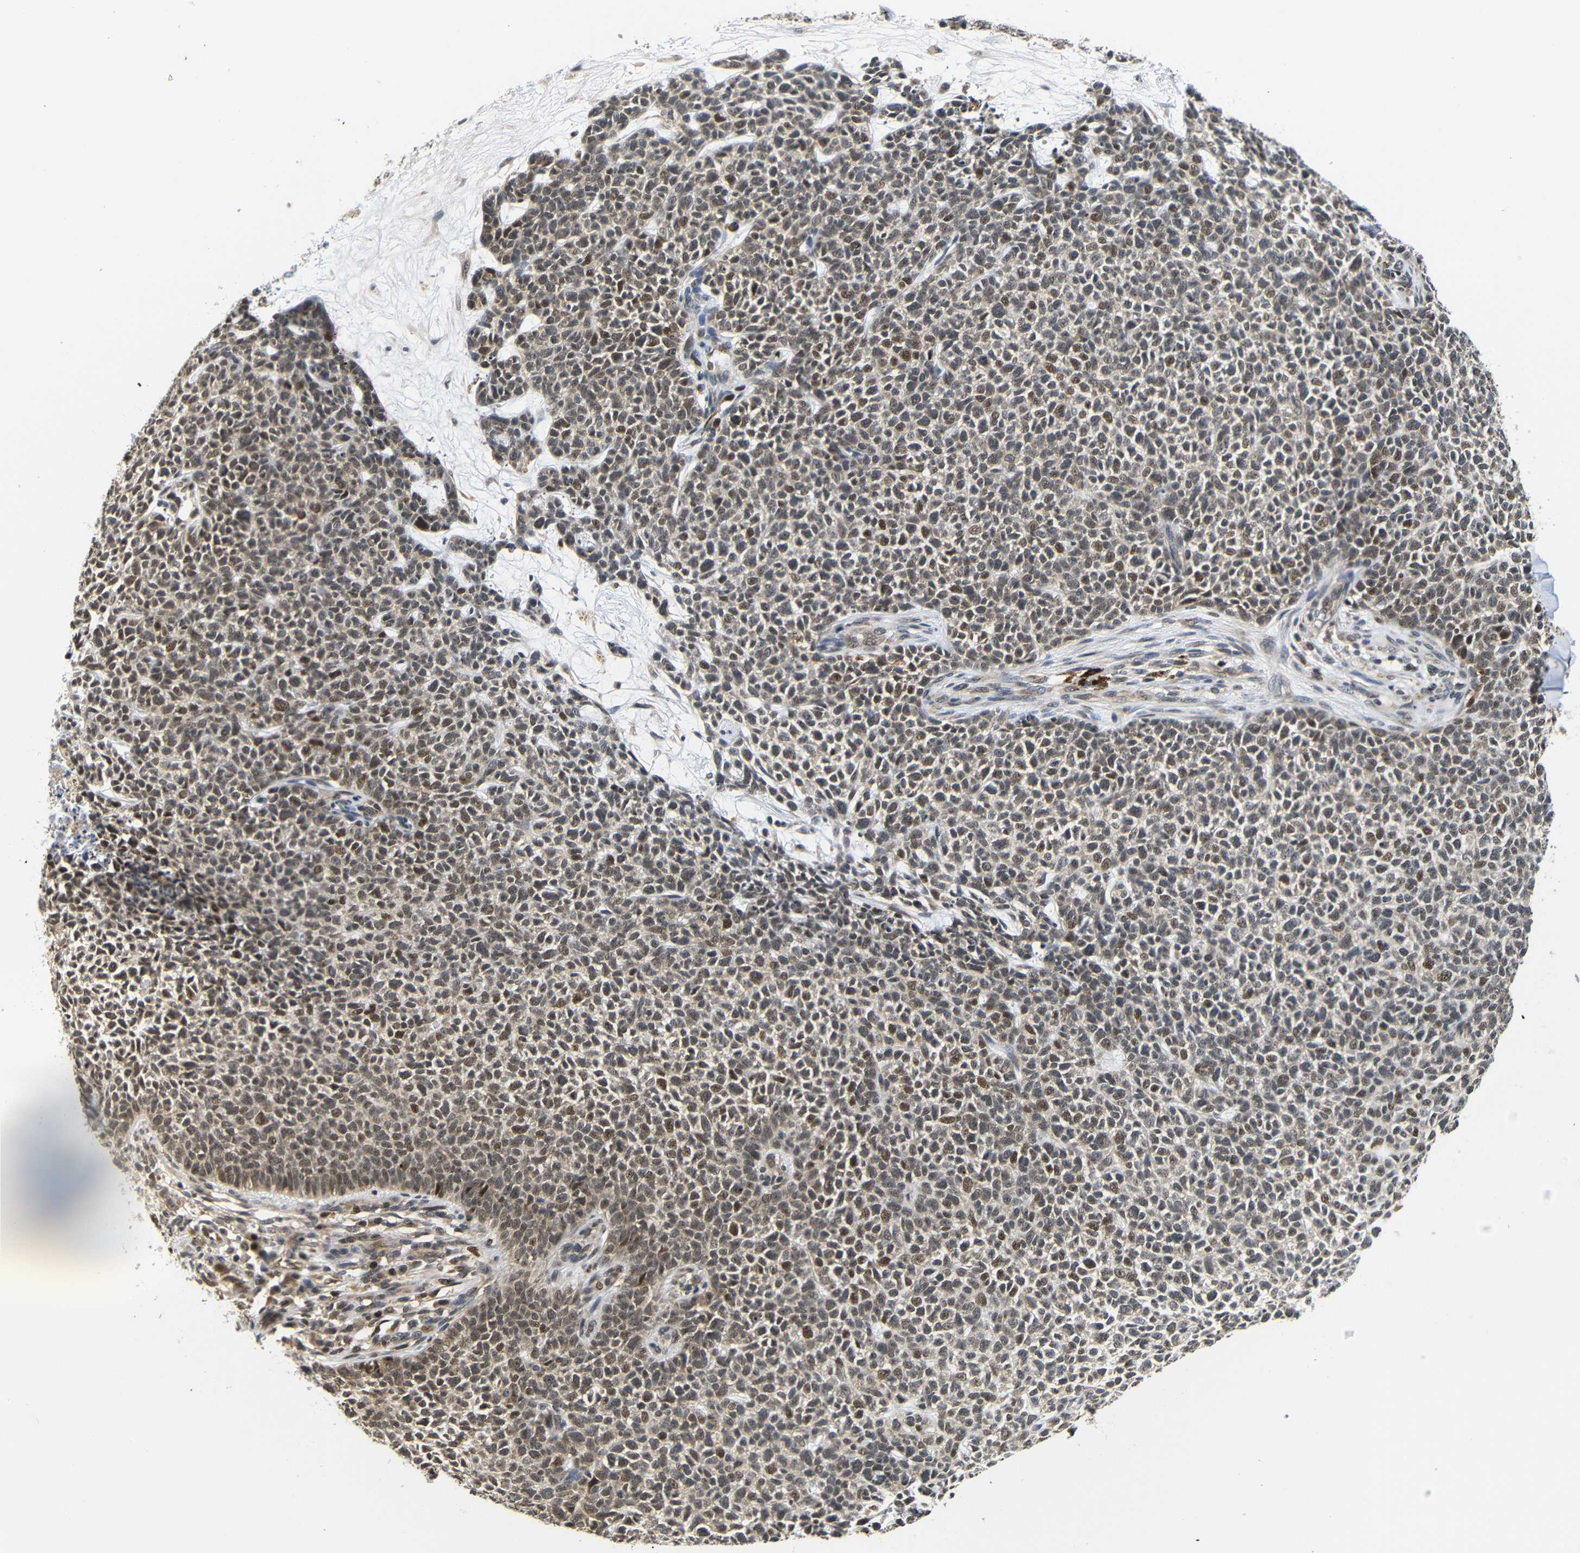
{"staining": {"intensity": "moderate", "quantity": ">75%", "location": "cytoplasmic/membranous,nuclear"}, "tissue": "skin cancer", "cell_type": "Tumor cells", "image_type": "cancer", "snomed": [{"axis": "morphology", "description": "Basal cell carcinoma"}, {"axis": "topography", "description": "Skin"}], "caption": "Moderate cytoplasmic/membranous and nuclear protein staining is identified in approximately >75% of tumor cells in skin cancer.", "gene": "GJA5", "patient": {"sex": "female", "age": 84}}